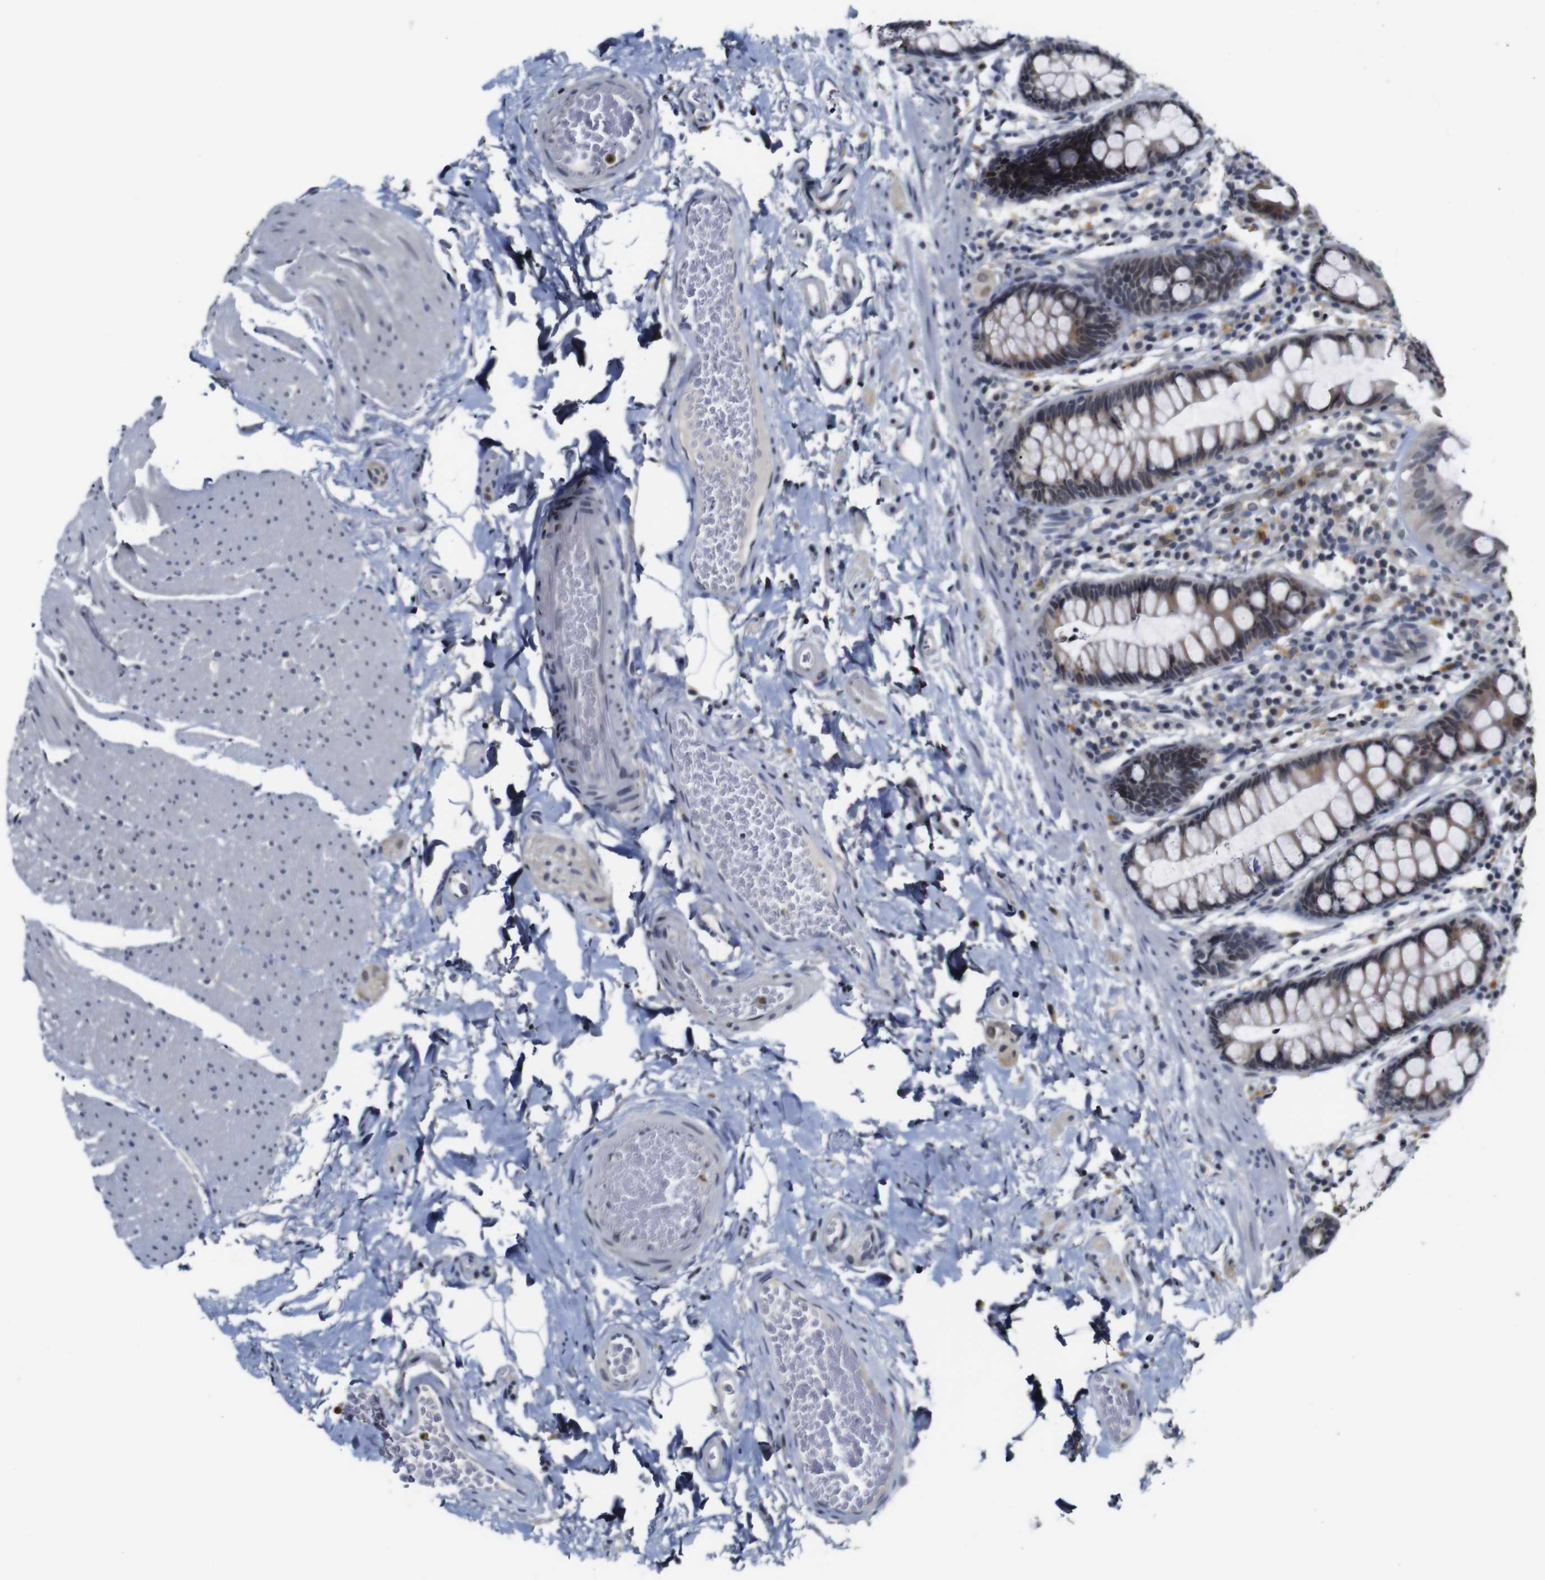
{"staining": {"intensity": "negative", "quantity": "none", "location": "none"}, "tissue": "colon", "cell_type": "Endothelial cells", "image_type": "normal", "snomed": [{"axis": "morphology", "description": "Normal tissue, NOS"}, {"axis": "topography", "description": "Colon"}], "caption": "Protein analysis of normal colon exhibits no significant staining in endothelial cells. The staining is performed using DAB (3,3'-diaminobenzidine) brown chromogen with nuclei counter-stained in using hematoxylin.", "gene": "NTRK3", "patient": {"sex": "female", "age": 80}}